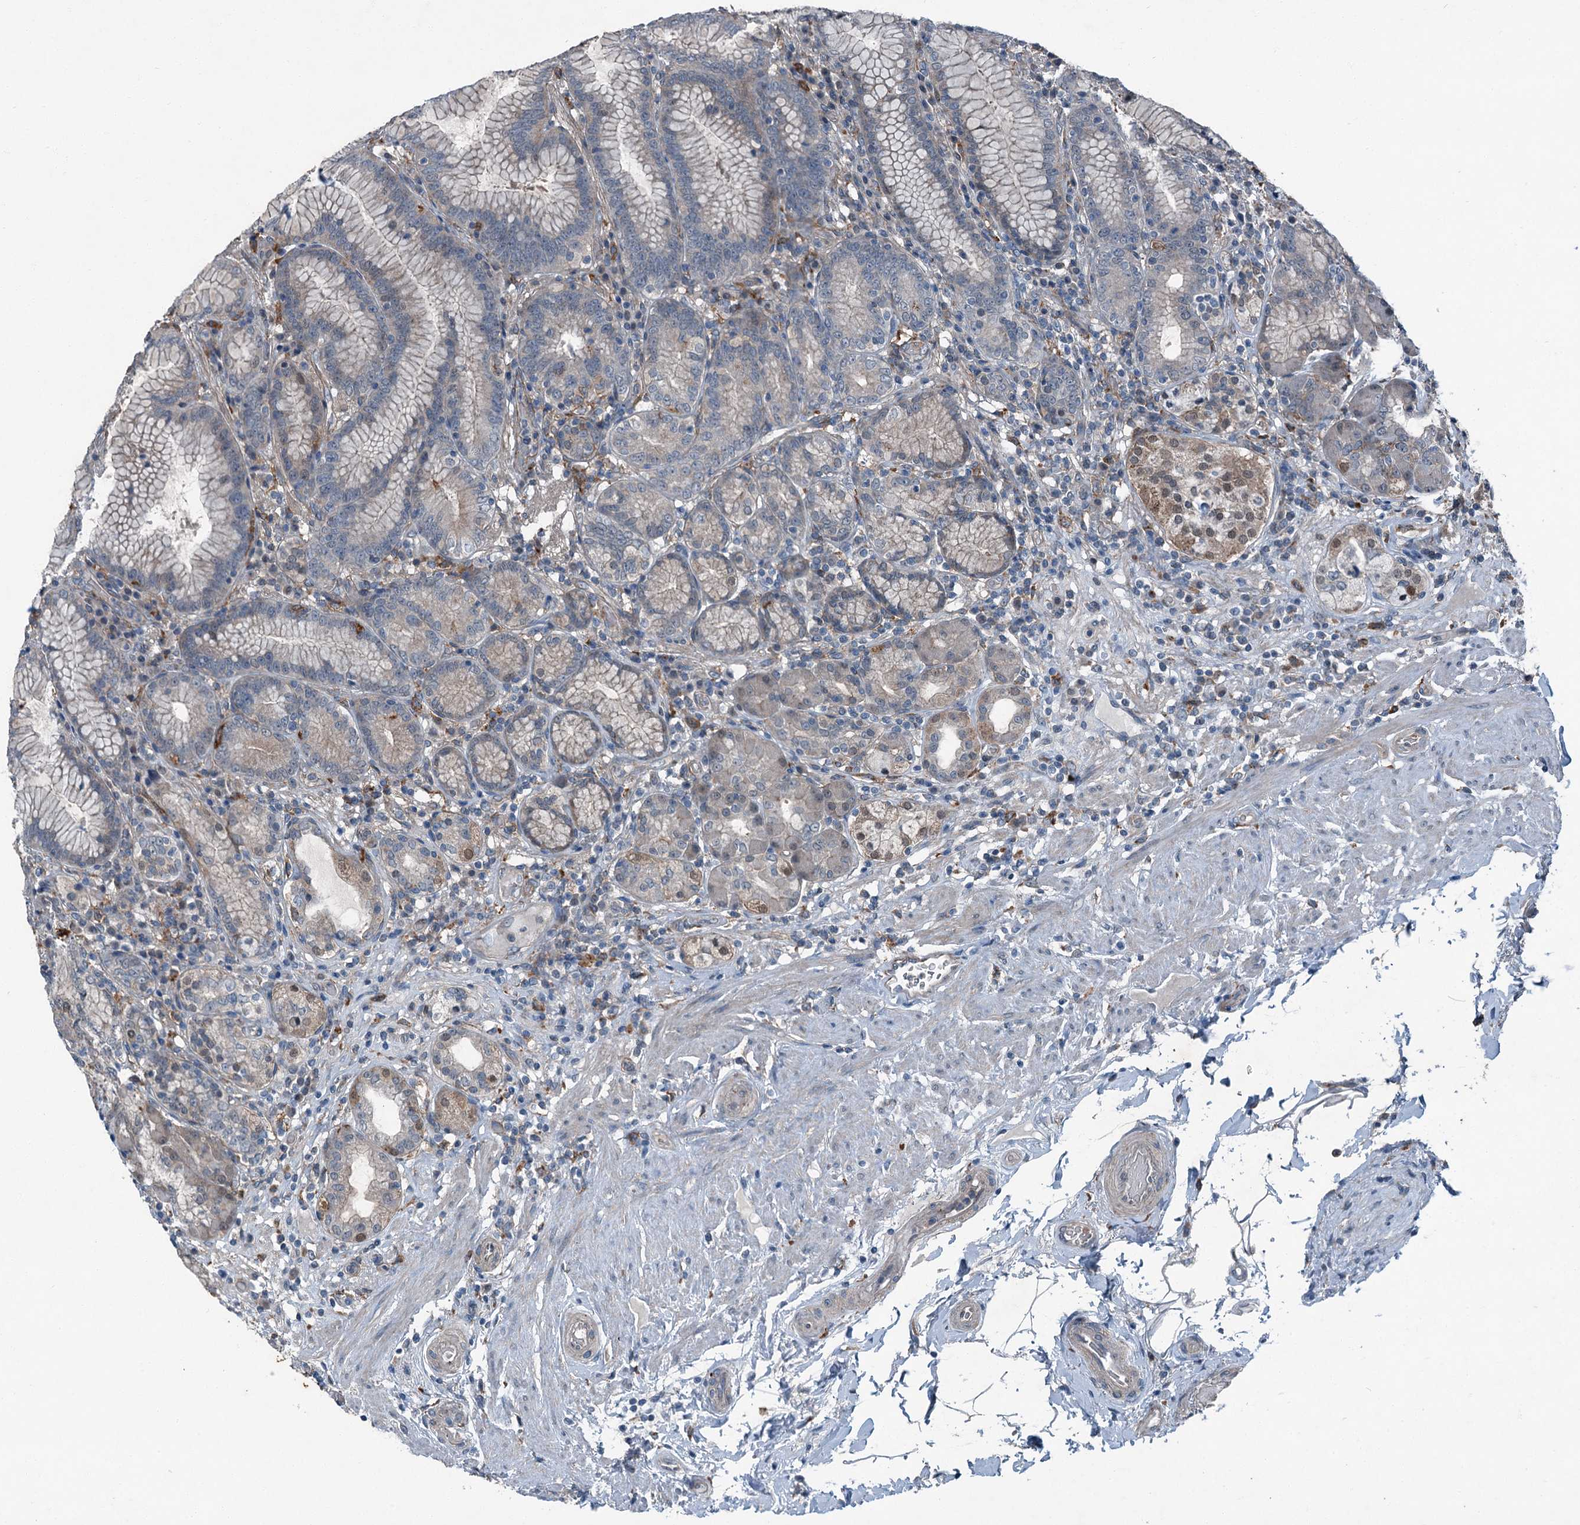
{"staining": {"intensity": "weak", "quantity": "25%-75%", "location": "cytoplasmic/membranous"}, "tissue": "stomach", "cell_type": "Glandular cells", "image_type": "normal", "snomed": [{"axis": "morphology", "description": "Normal tissue, NOS"}, {"axis": "topography", "description": "Stomach, upper"}, {"axis": "topography", "description": "Stomach, lower"}], "caption": "Glandular cells demonstrate low levels of weak cytoplasmic/membranous positivity in about 25%-75% of cells in normal stomach.", "gene": "AXL", "patient": {"sex": "female", "age": 76}}